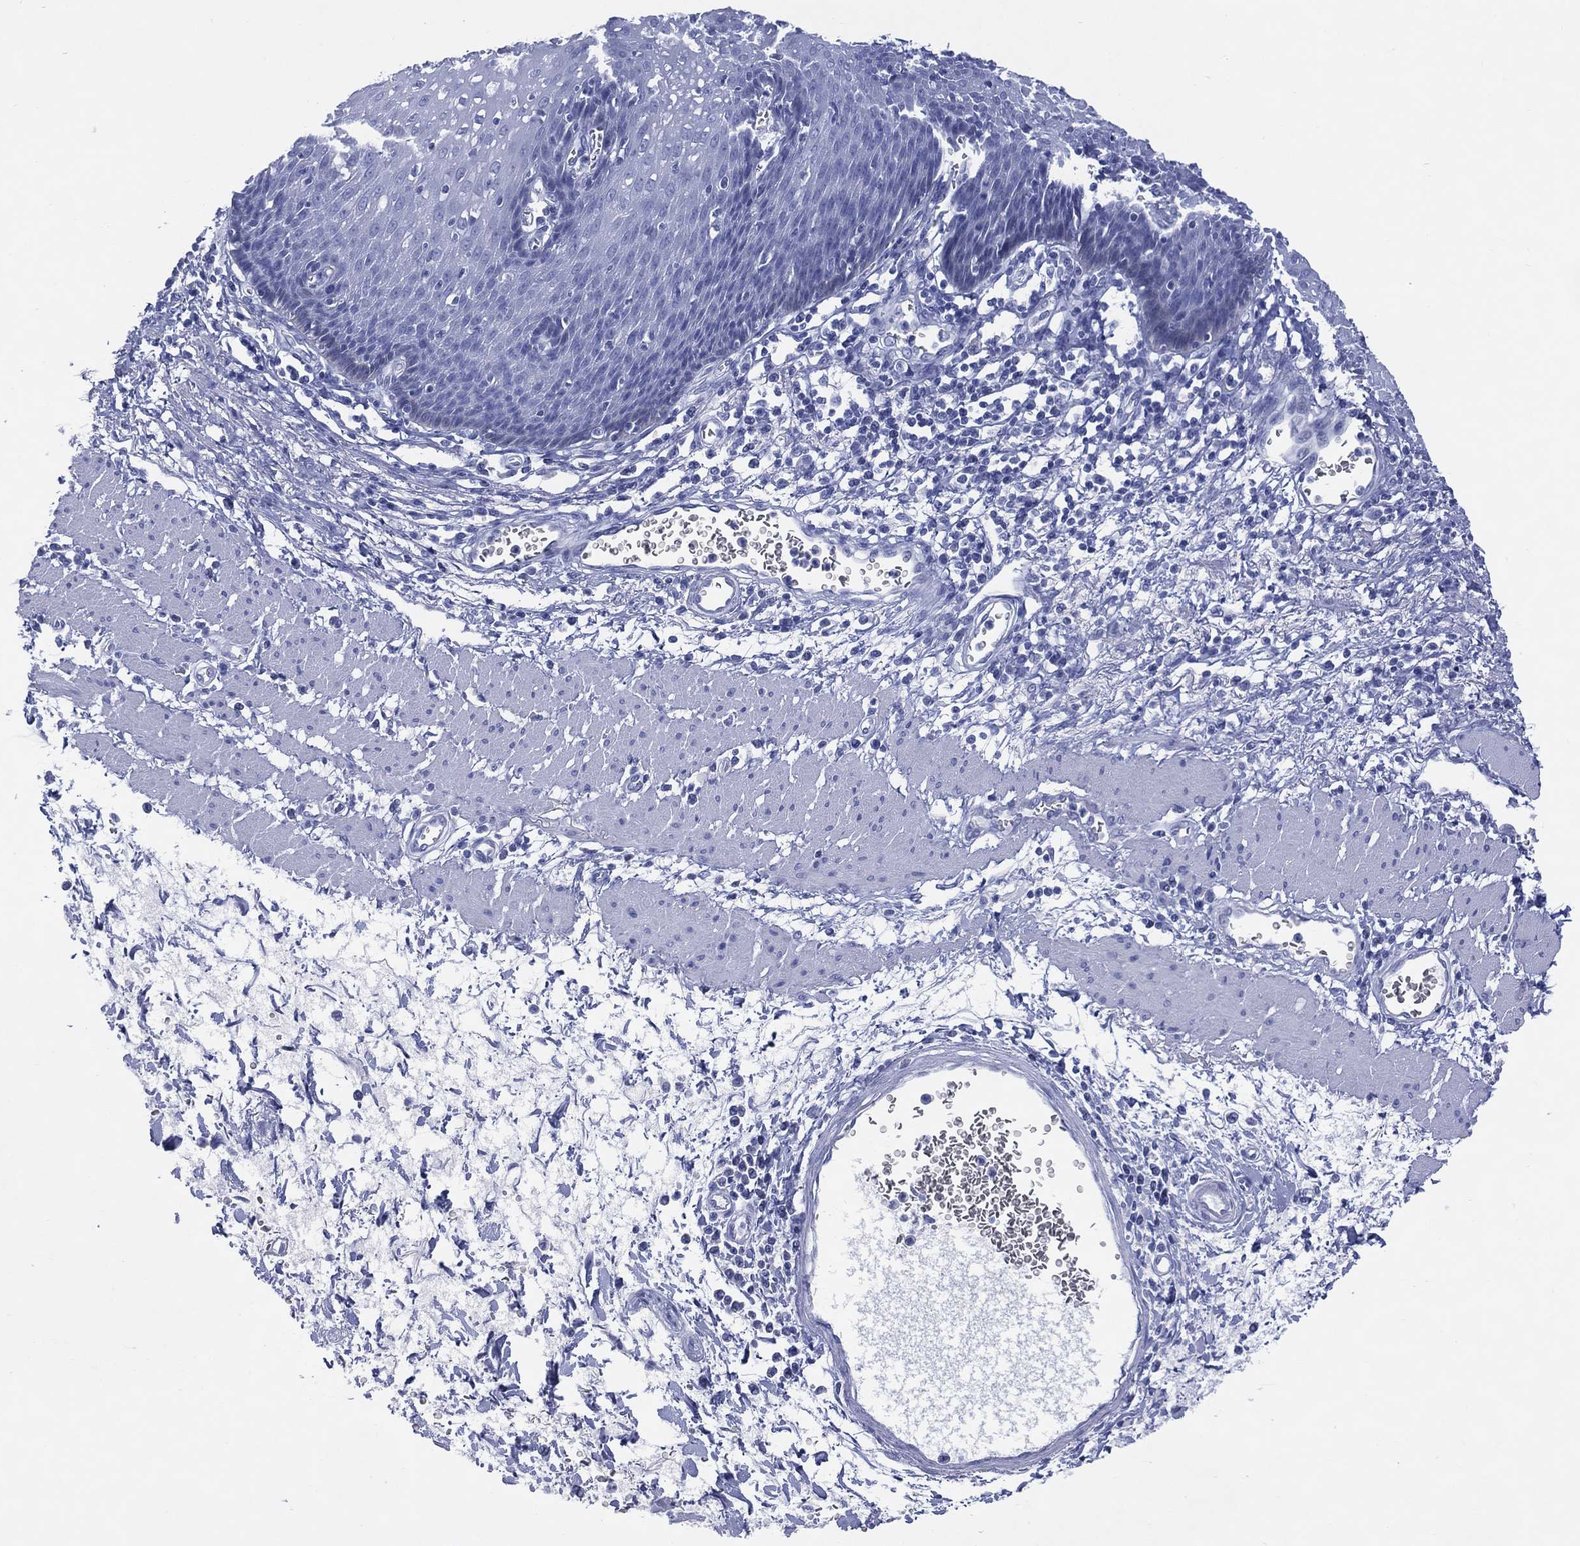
{"staining": {"intensity": "negative", "quantity": "none", "location": "none"}, "tissue": "esophagus", "cell_type": "Squamous epithelial cells", "image_type": "normal", "snomed": [{"axis": "morphology", "description": "Normal tissue, NOS"}, {"axis": "topography", "description": "Esophagus"}], "caption": "DAB (3,3'-diaminobenzidine) immunohistochemical staining of benign human esophagus displays no significant positivity in squamous epithelial cells.", "gene": "ENSG00000285953", "patient": {"sex": "male", "age": 57}}